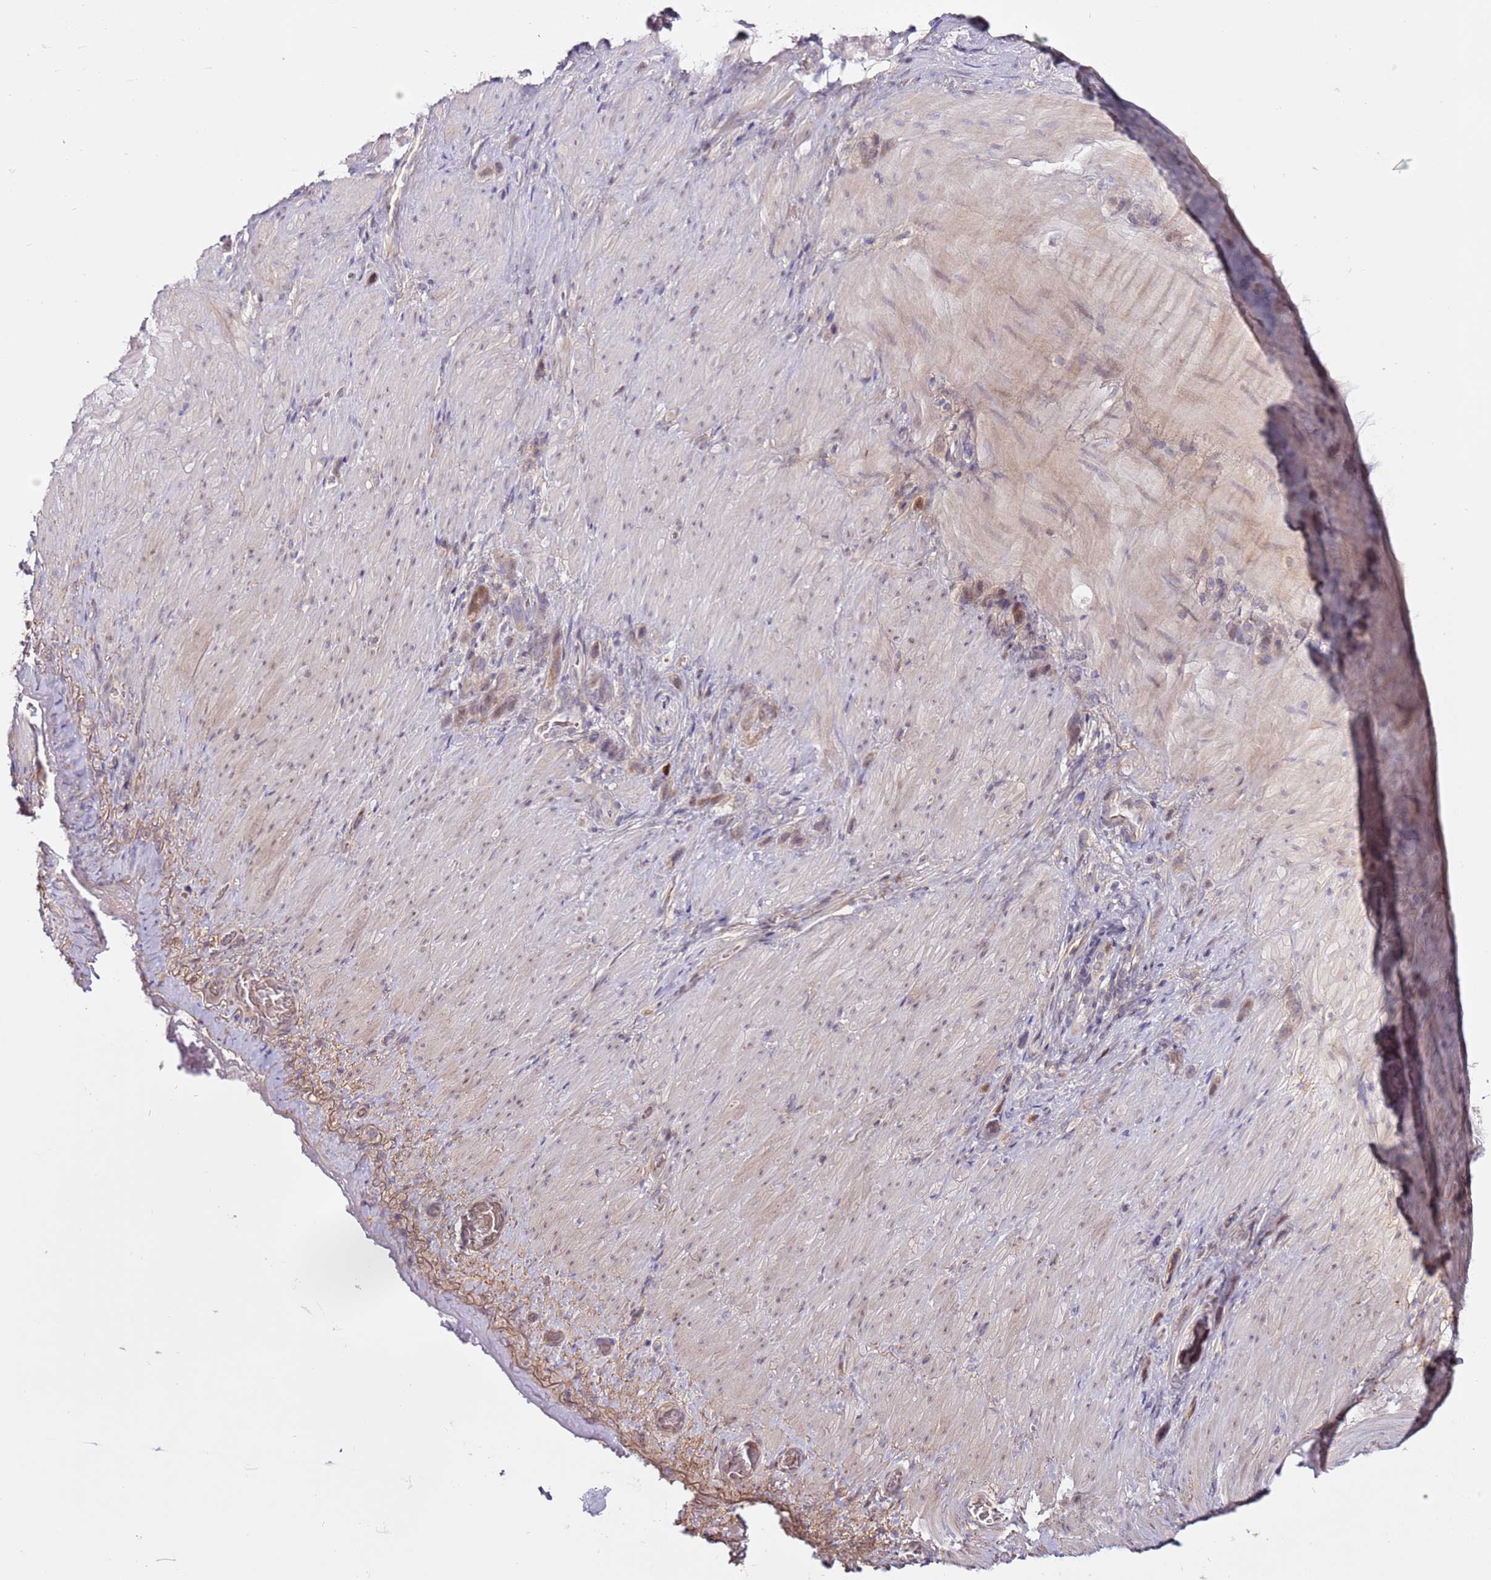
{"staining": {"intensity": "weak", "quantity": "<25%", "location": "cytoplasmic/membranous"}, "tissue": "stomach cancer", "cell_type": "Tumor cells", "image_type": "cancer", "snomed": [{"axis": "morphology", "description": "Adenocarcinoma, NOS"}, {"axis": "topography", "description": "Stomach"}], "caption": "Stomach cancer (adenocarcinoma) was stained to show a protein in brown. There is no significant staining in tumor cells.", "gene": "MTG2", "patient": {"sex": "female", "age": 65}}